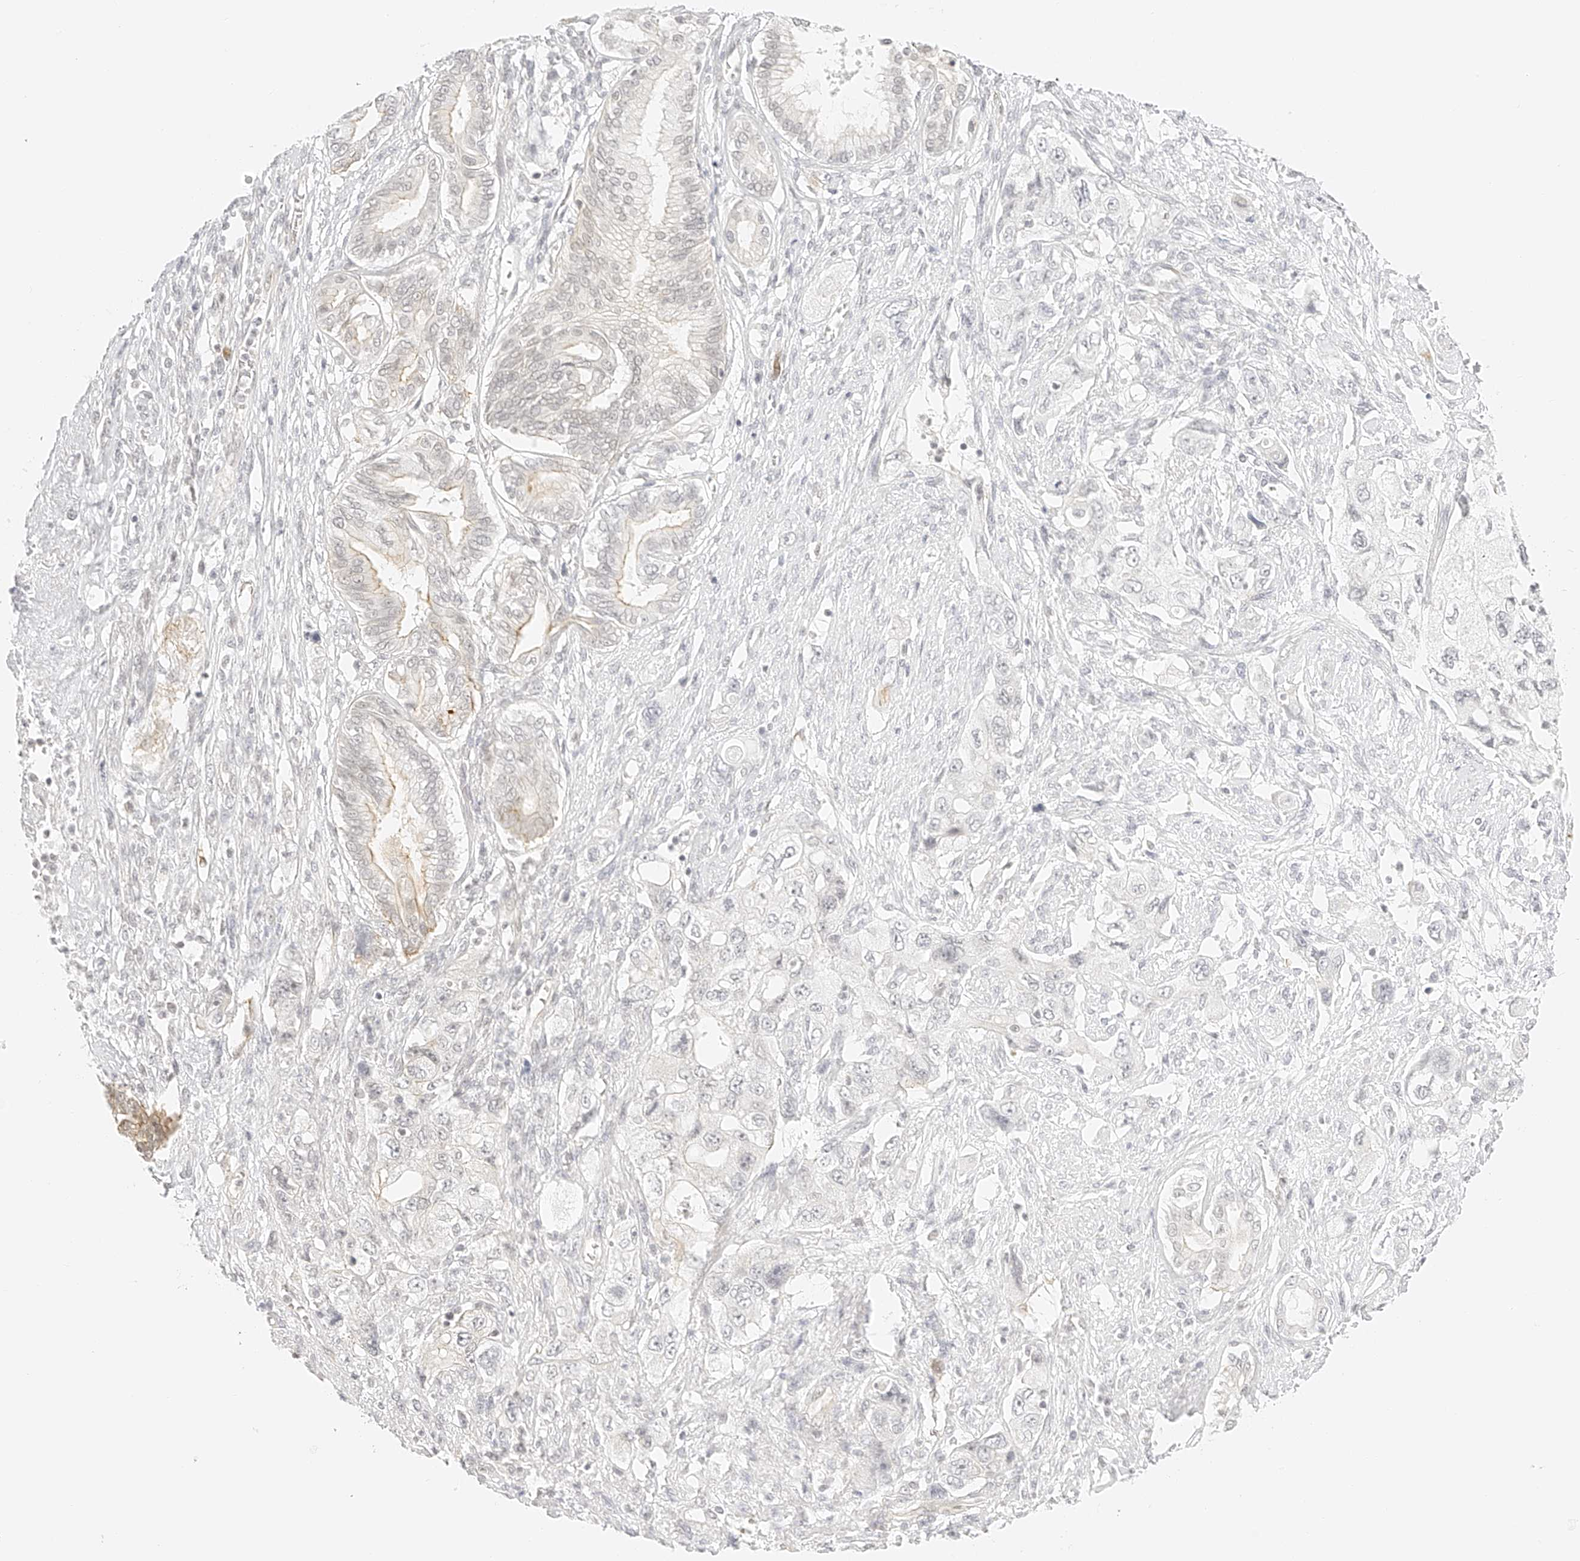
{"staining": {"intensity": "negative", "quantity": "none", "location": "none"}, "tissue": "pancreatic cancer", "cell_type": "Tumor cells", "image_type": "cancer", "snomed": [{"axis": "morphology", "description": "Adenocarcinoma, NOS"}, {"axis": "topography", "description": "Pancreas"}], "caption": "There is no significant staining in tumor cells of pancreatic cancer (adenocarcinoma). Nuclei are stained in blue.", "gene": "ZFP69", "patient": {"sex": "female", "age": 73}}